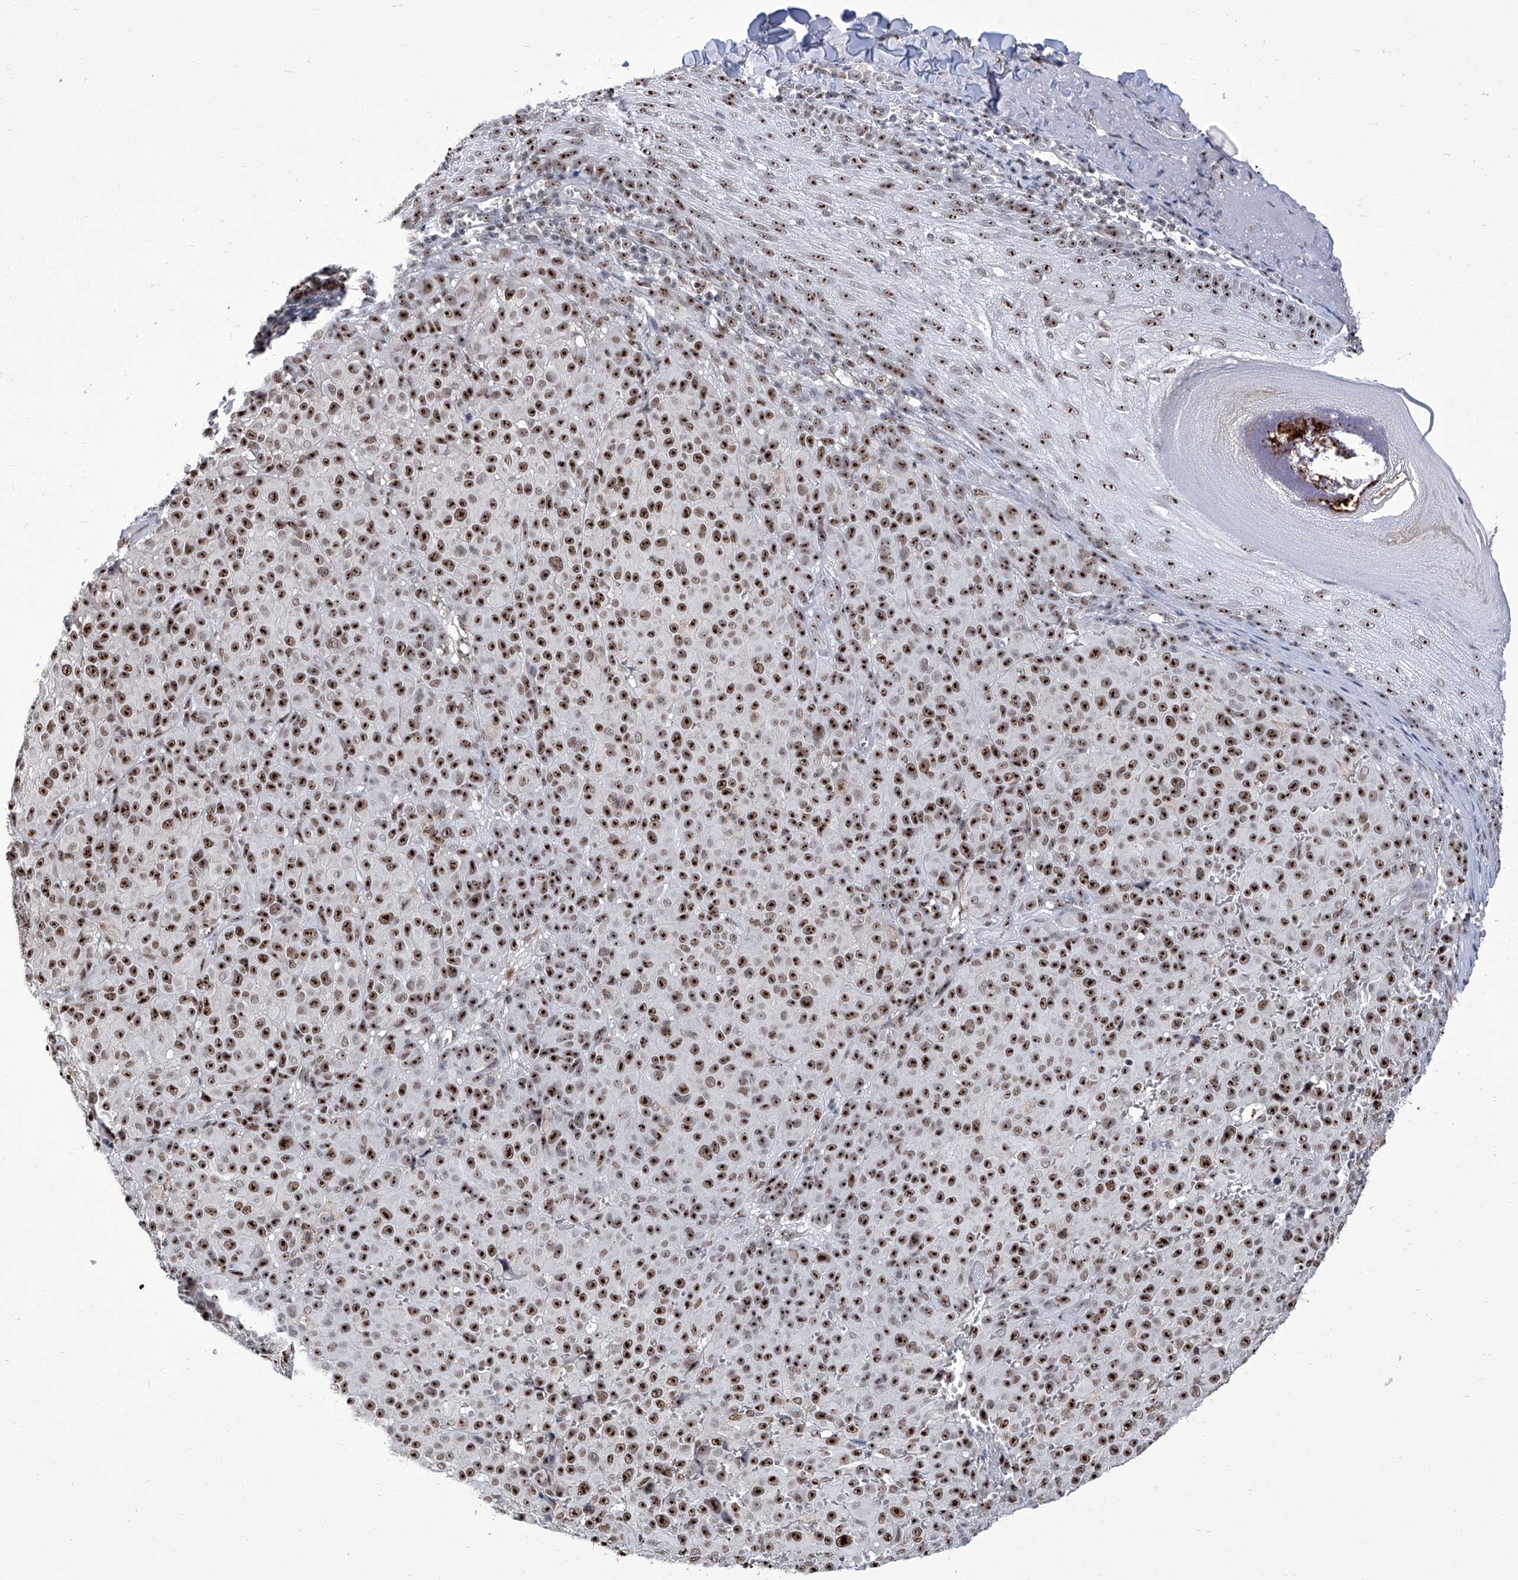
{"staining": {"intensity": "strong", "quantity": ">75%", "location": "nuclear"}, "tissue": "melanoma", "cell_type": "Tumor cells", "image_type": "cancer", "snomed": [{"axis": "morphology", "description": "Malignant melanoma, NOS"}, {"axis": "topography", "description": "Skin"}], "caption": "DAB immunohistochemical staining of human malignant melanoma demonstrates strong nuclear protein expression in about >75% of tumor cells. (DAB = brown stain, brightfield microscopy at high magnification).", "gene": "CMTR1", "patient": {"sex": "male", "age": 73}}